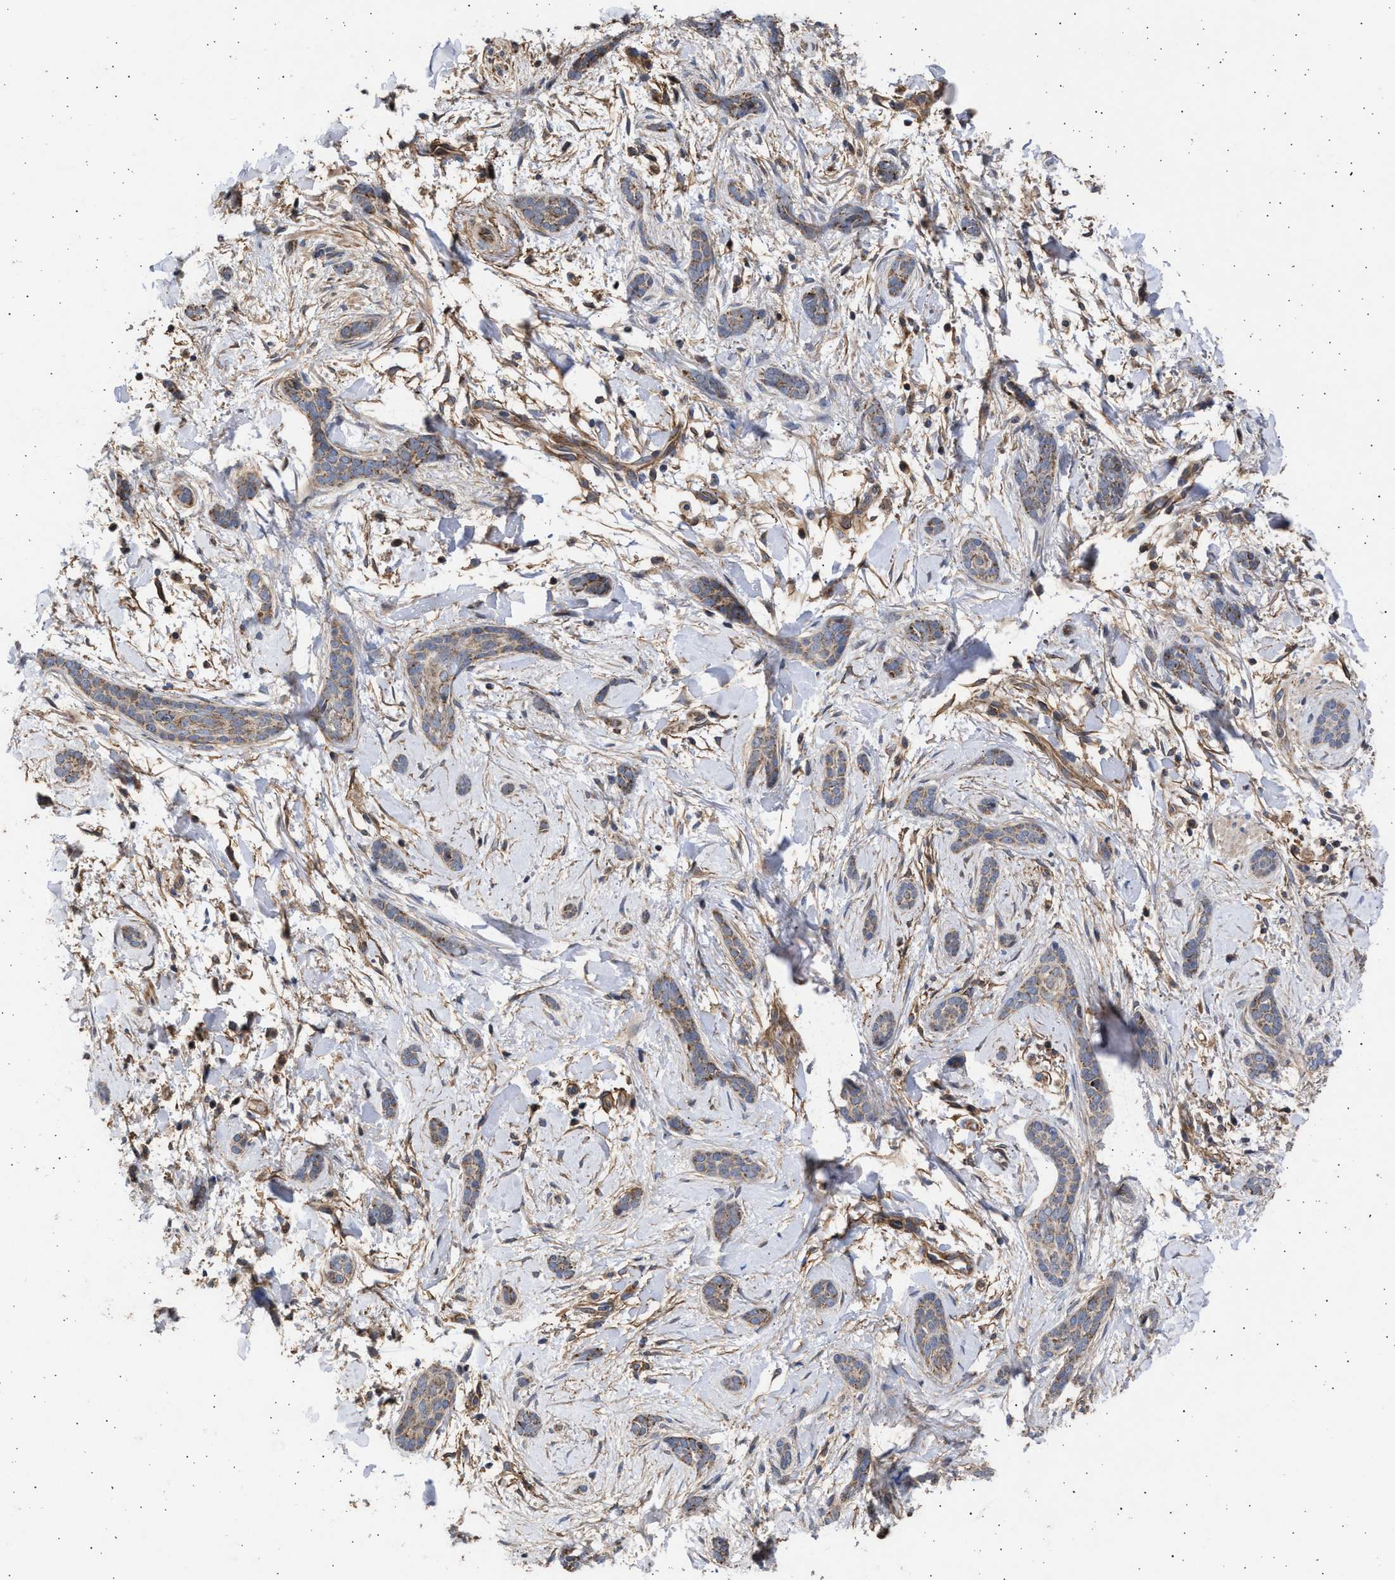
{"staining": {"intensity": "weak", "quantity": ">75%", "location": "cytoplasmic/membranous"}, "tissue": "skin cancer", "cell_type": "Tumor cells", "image_type": "cancer", "snomed": [{"axis": "morphology", "description": "Basal cell carcinoma"}, {"axis": "morphology", "description": "Adnexal tumor, benign"}, {"axis": "topography", "description": "Skin"}], "caption": "Tumor cells demonstrate weak cytoplasmic/membranous positivity in approximately >75% of cells in skin cancer.", "gene": "TTC19", "patient": {"sex": "female", "age": 42}}